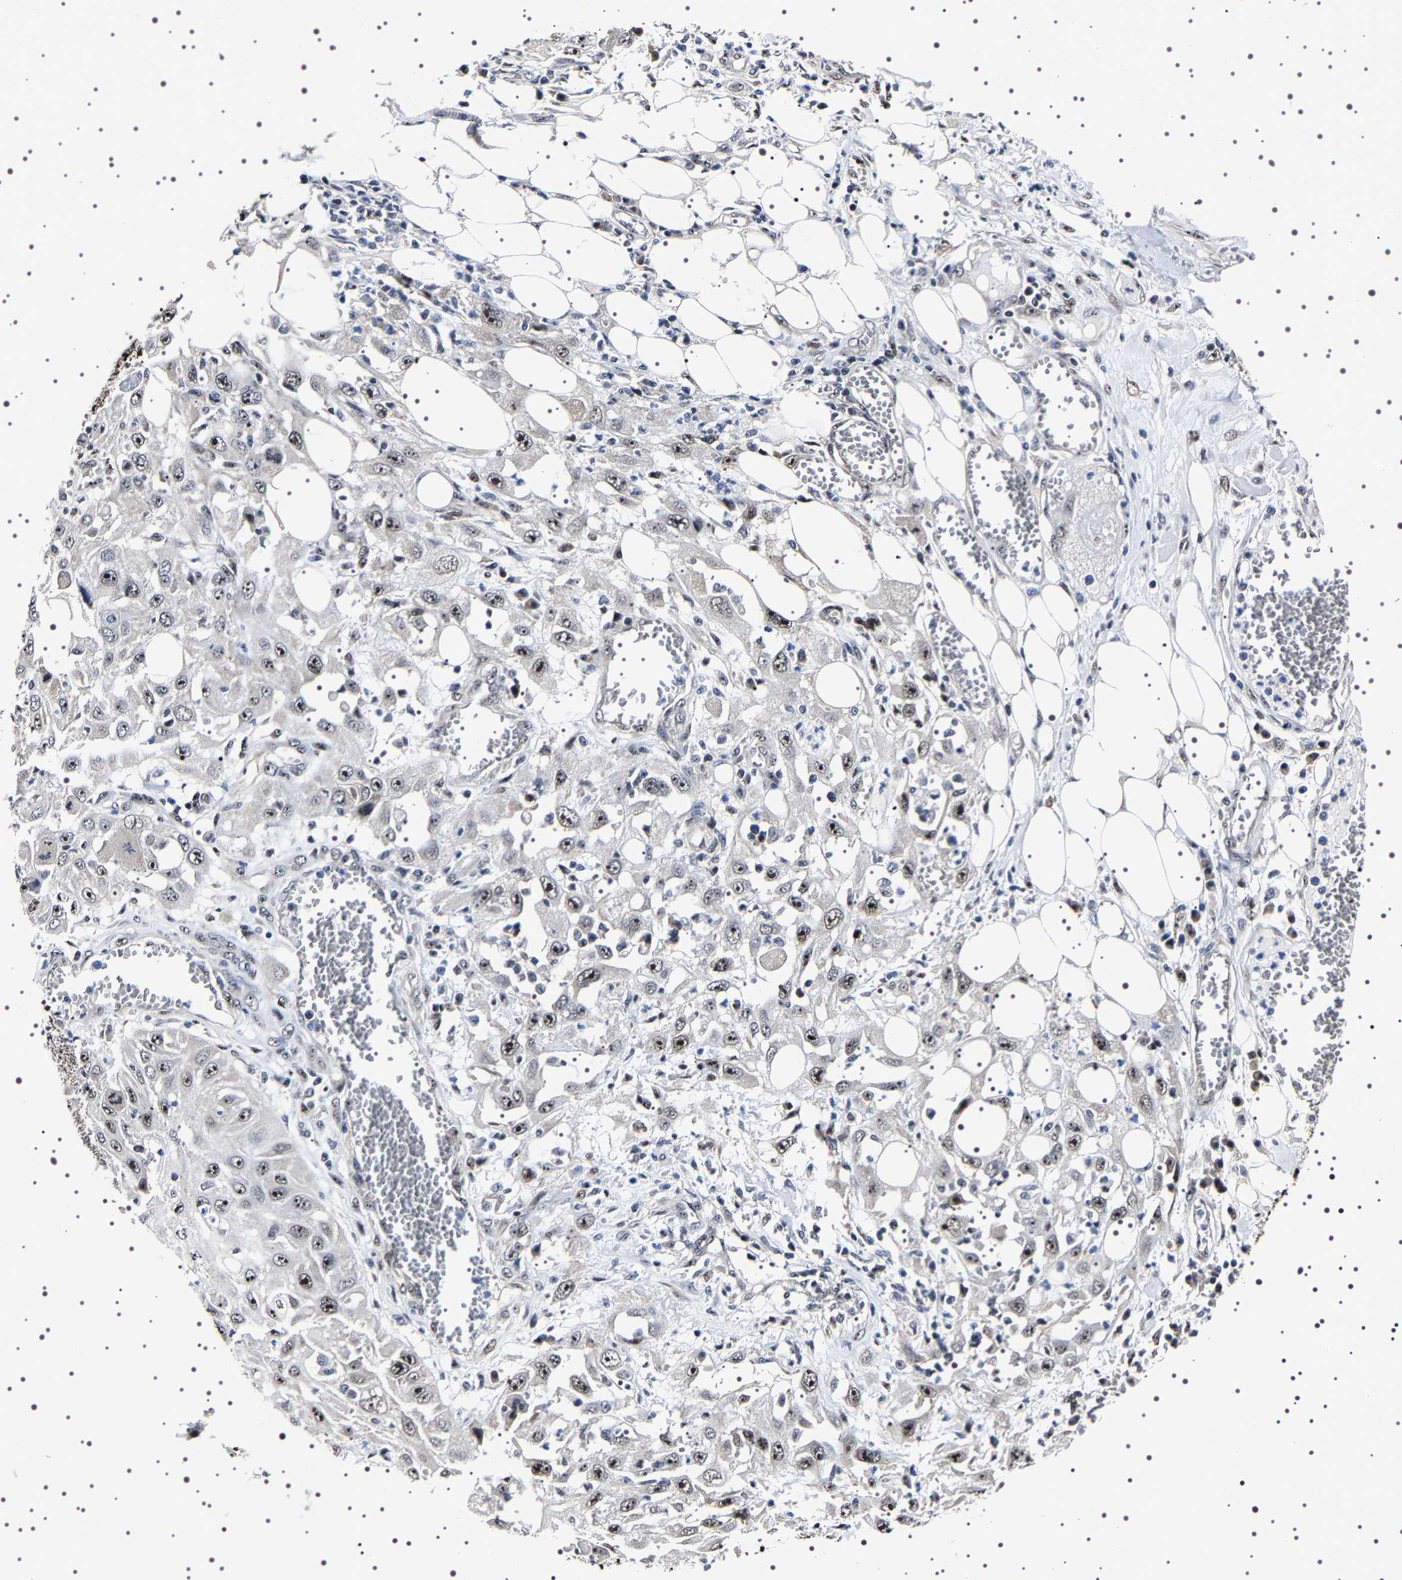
{"staining": {"intensity": "strong", "quantity": "25%-75%", "location": "nuclear"}, "tissue": "skin cancer", "cell_type": "Tumor cells", "image_type": "cancer", "snomed": [{"axis": "morphology", "description": "Squamous cell carcinoma, NOS"}, {"axis": "topography", "description": "Skin"}], "caption": "About 25%-75% of tumor cells in skin cancer exhibit strong nuclear protein expression as visualized by brown immunohistochemical staining.", "gene": "GNL3", "patient": {"sex": "male", "age": 75}}